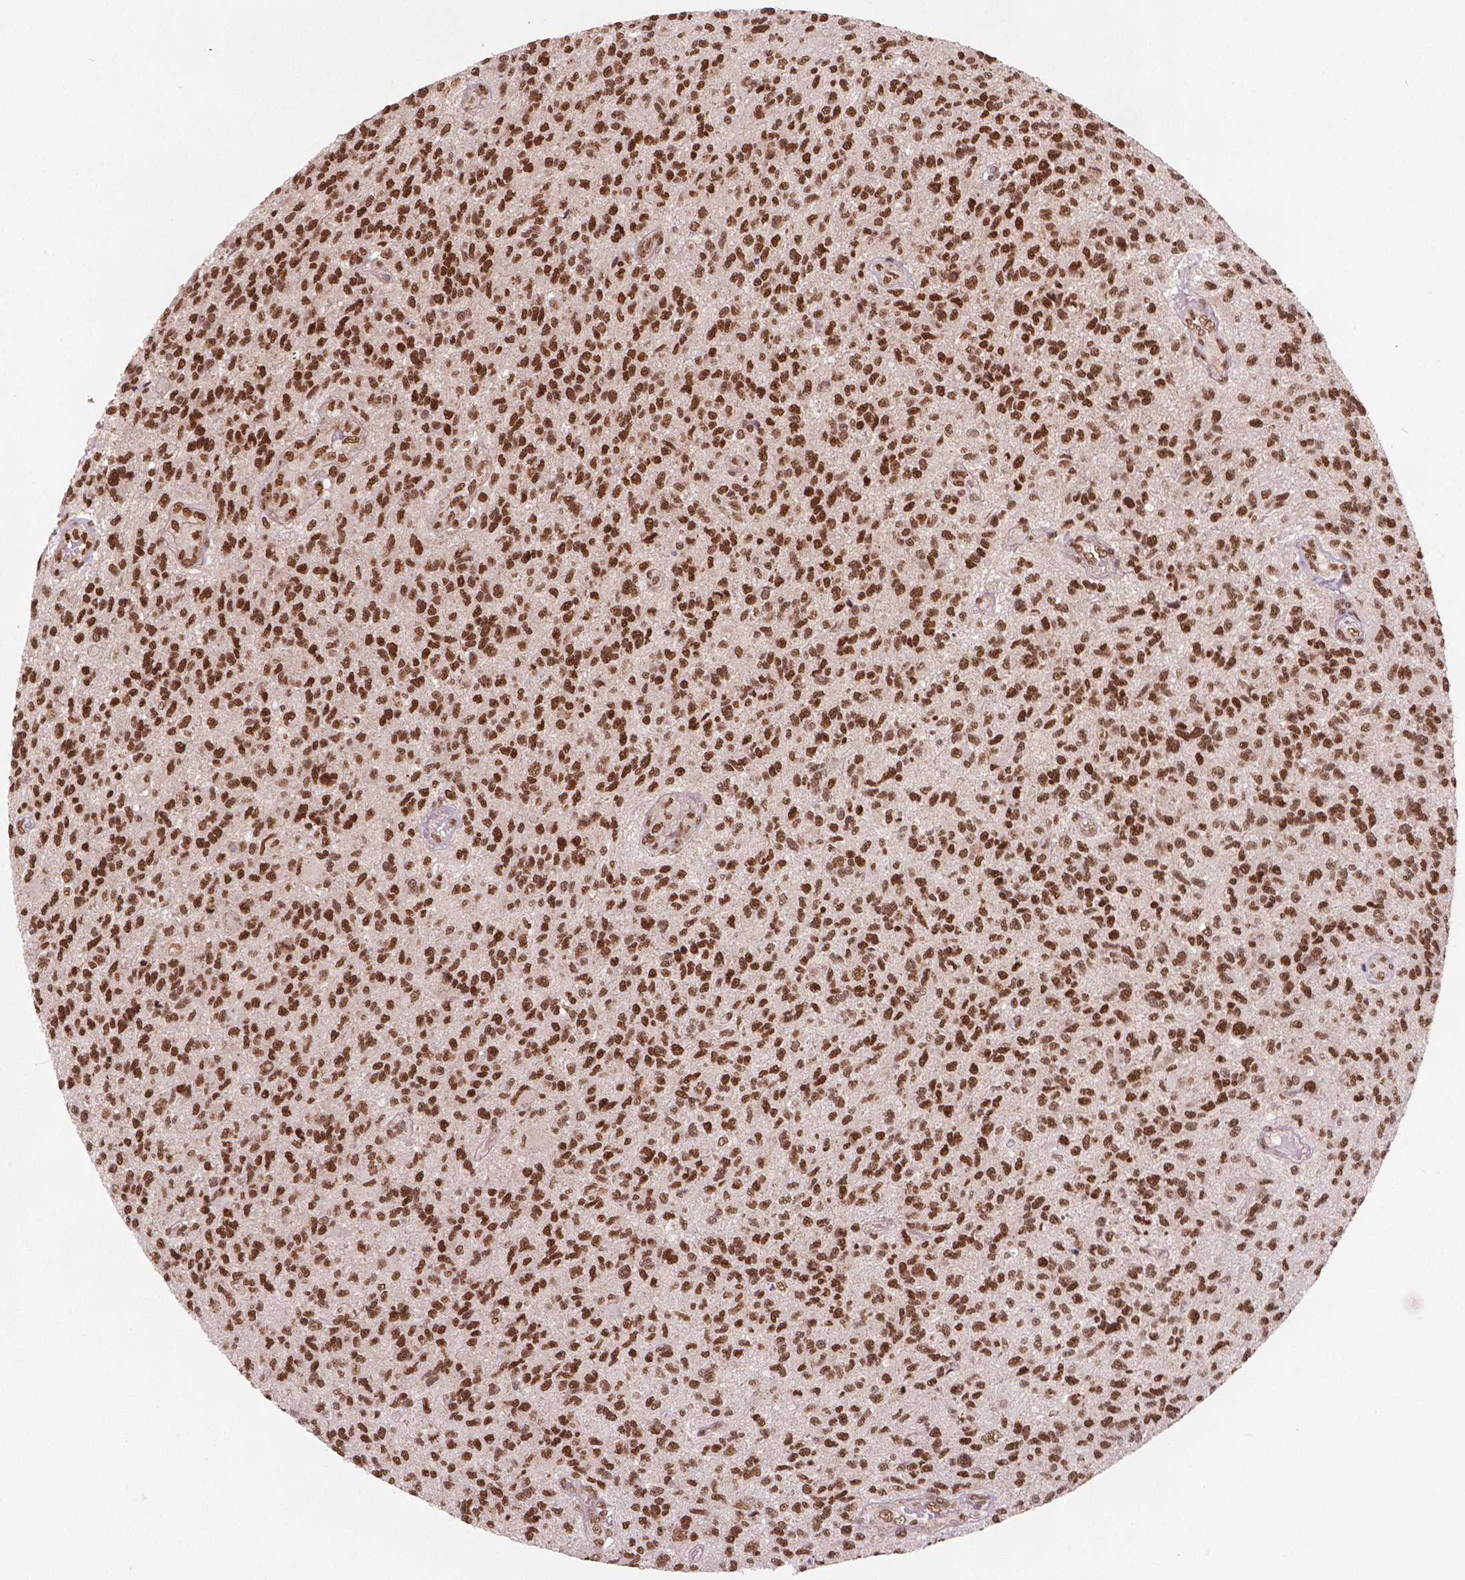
{"staining": {"intensity": "strong", "quantity": ">75%", "location": "nuclear"}, "tissue": "glioma", "cell_type": "Tumor cells", "image_type": "cancer", "snomed": [{"axis": "morphology", "description": "Glioma, malignant, High grade"}, {"axis": "topography", "description": "Brain"}], "caption": "This is a histology image of immunohistochemistry staining of malignant glioma (high-grade), which shows strong staining in the nuclear of tumor cells.", "gene": "SIRT6", "patient": {"sex": "male", "age": 56}}